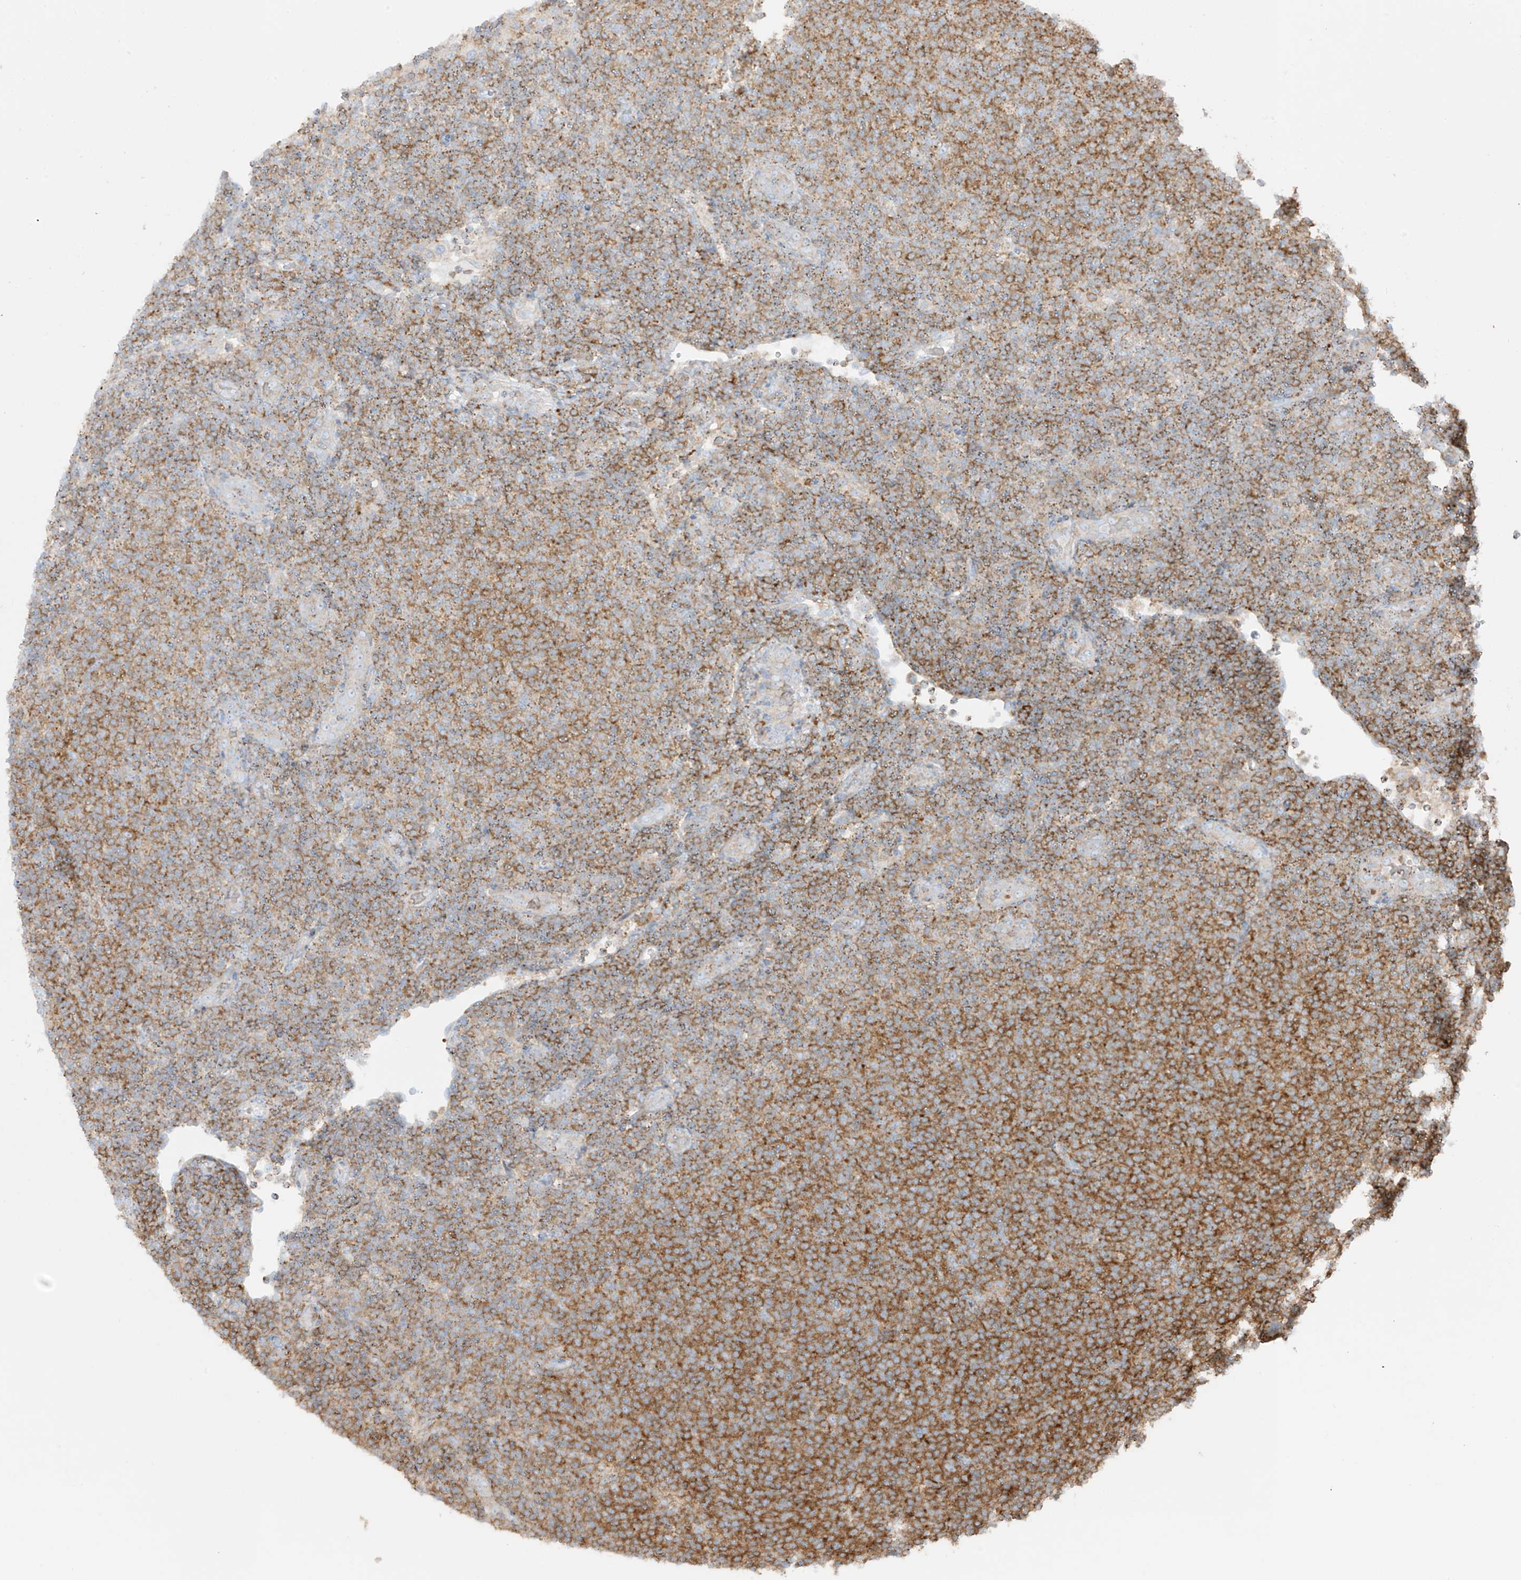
{"staining": {"intensity": "strong", "quantity": ">75%", "location": "cytoplasmic/membranous"}, "tissue": "lymphoma", "cell_type": "Tumor cells", "image_type": "cancer", "snomed": [{"axis": "morphology", "description": "Malignant lymphoma, non-Hodgkin's type, Low grade"}, {"axis": "topography", "description": "Lymph node"}], "caption": "Immunohistochemical staining of human lymphoma reveals high levels of strong cytoplasmic/membranous staining in approximately >75% of tumor cells.", "gene": "XKR3", "patient": {"sex": "male", "age": 66}}